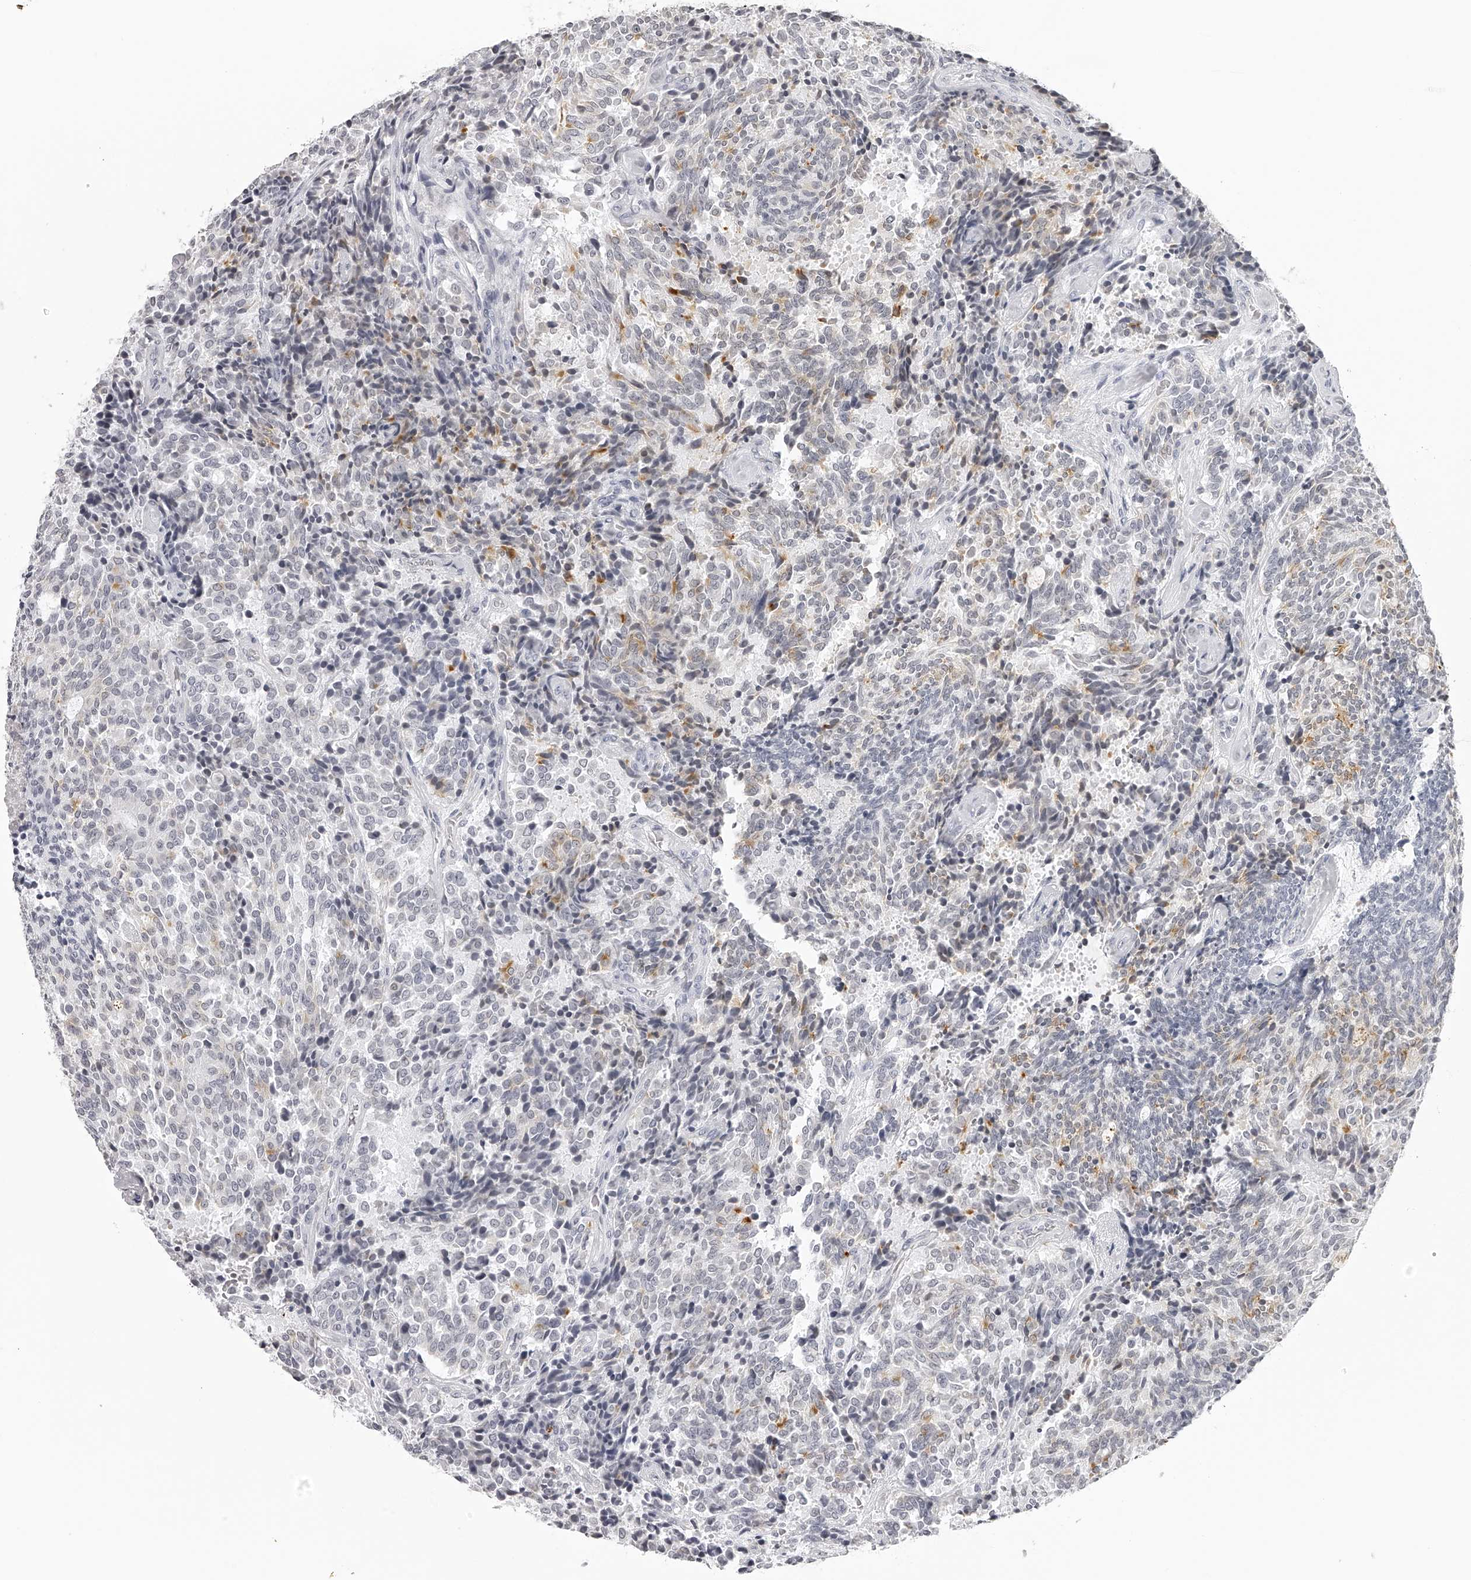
{"staining": {"intensity": "negative", "quantity": "none", "location": "none"}, "tissue": "carcinoid", "cell_type": "Tumor cells", "image_type": "cancer", "snomed": [{"axis": "morphology", "description": "Carcinoid, malignant, NOS"}, {"axis": "topography", "description": "Pancreas"}], "caption": "Immunohistochemistry (IHC) of human carcinoid exhibits no expression in tumor cells.", "gene": "SEC11C", "patient": {"sex": "female", "age": 54}}